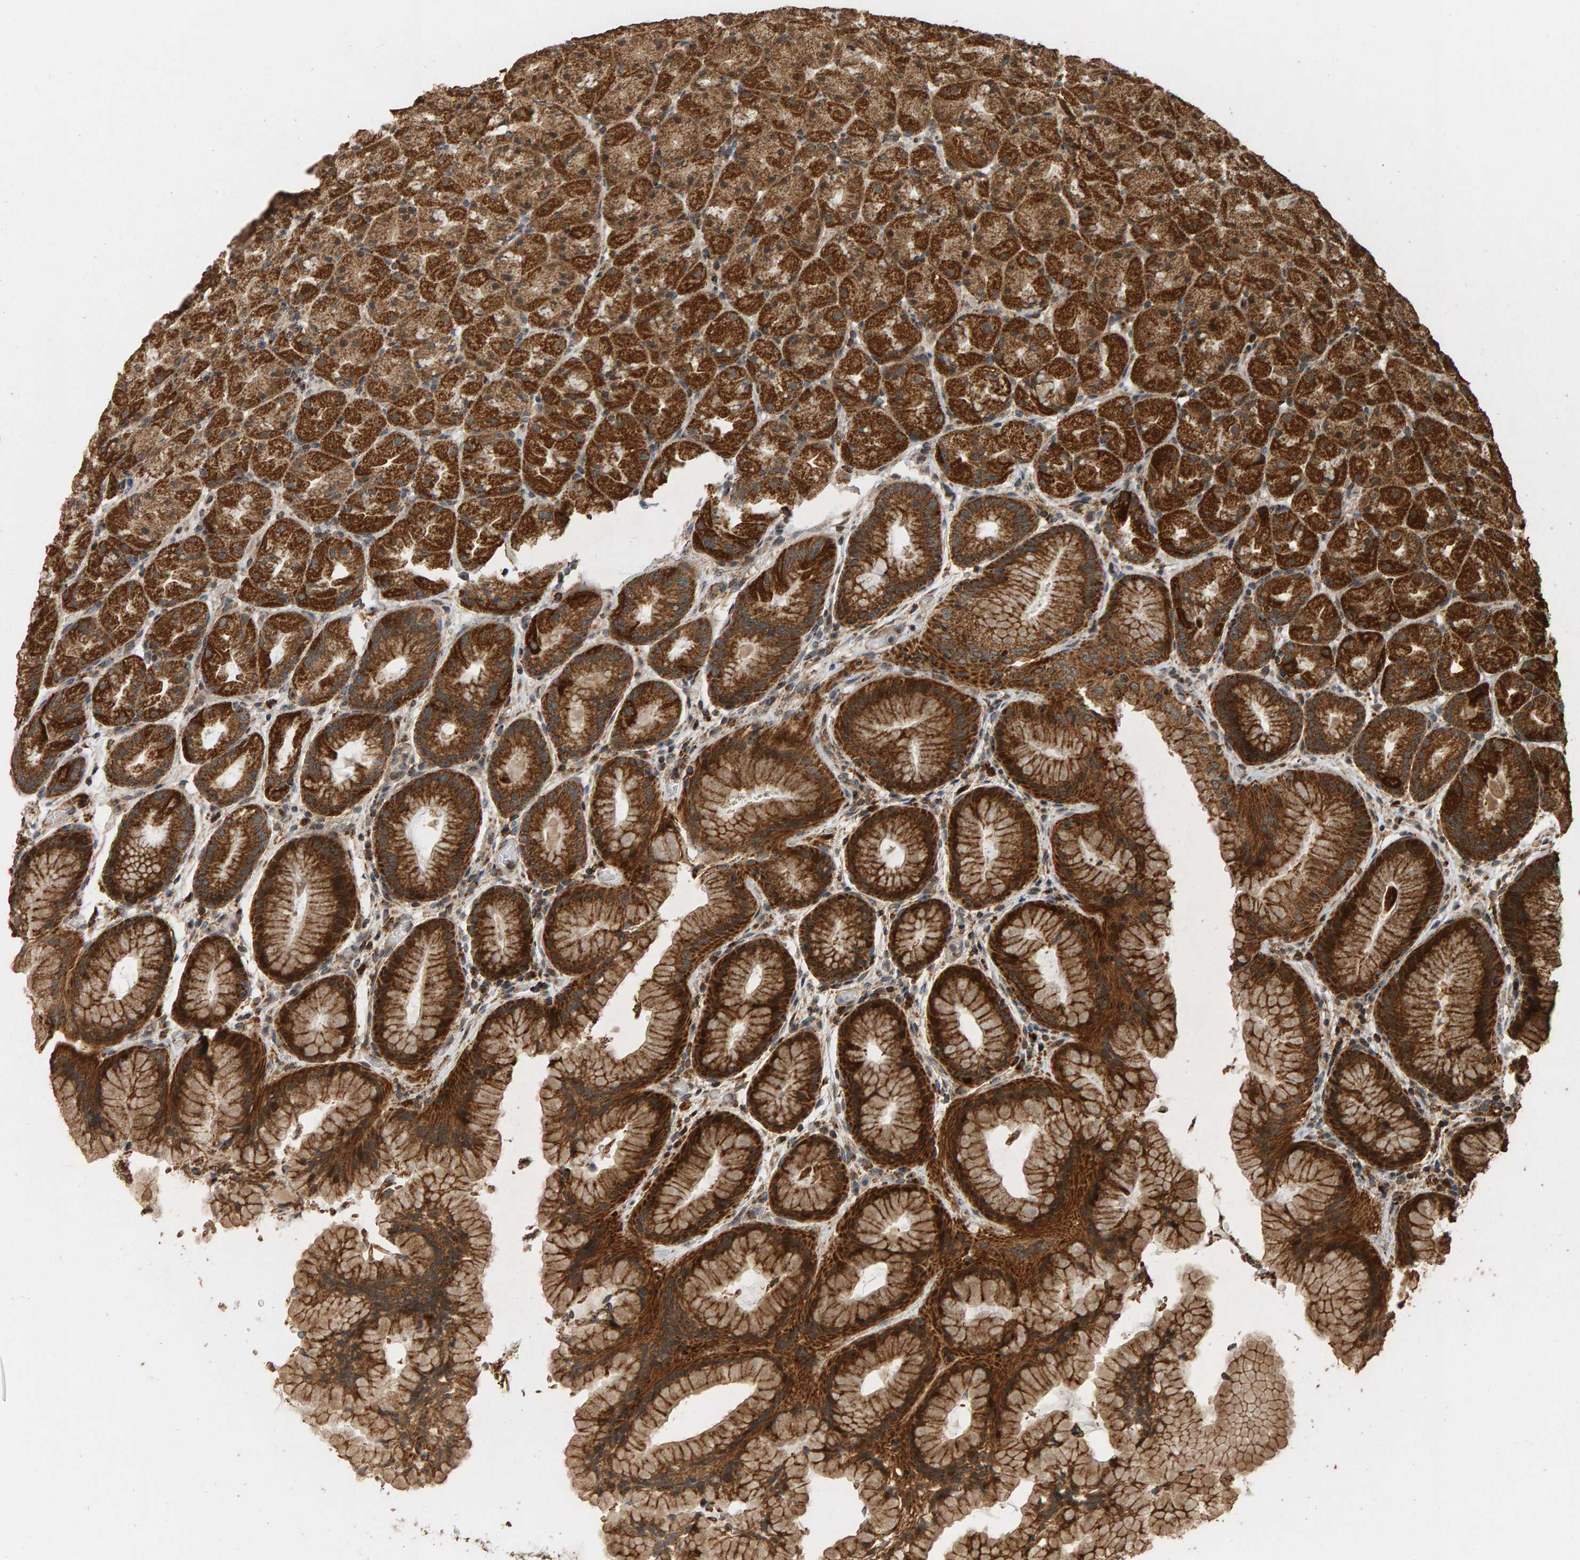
{"staining": {"intensity": "strong", "quantity": ">75%", "location": "cytoplasmic/membranous,nuclear"}, "tissue": "stomach", "cell_type": "Glandular cells", "image_type": "normal", "snomed": [{"axis": "morphology", "description": "Normal tissue, NOS"}, {"axis": "topography", "description": "Stomach, upper"}, {"axis": "topography", "description": "Stomach"}], "caption": "Brown immunohistochemical staining in normal human stomach shows strong cytoplasmic/membranous,nuclear expression in about >75% of glandular cells. The staining is performed using DAB brown chromogen to label protein expression. The nuclei are counter-stained blue using hematoxylin.", "gene": "GSTK1", "patient": {"sex": "male", "age": 48}}